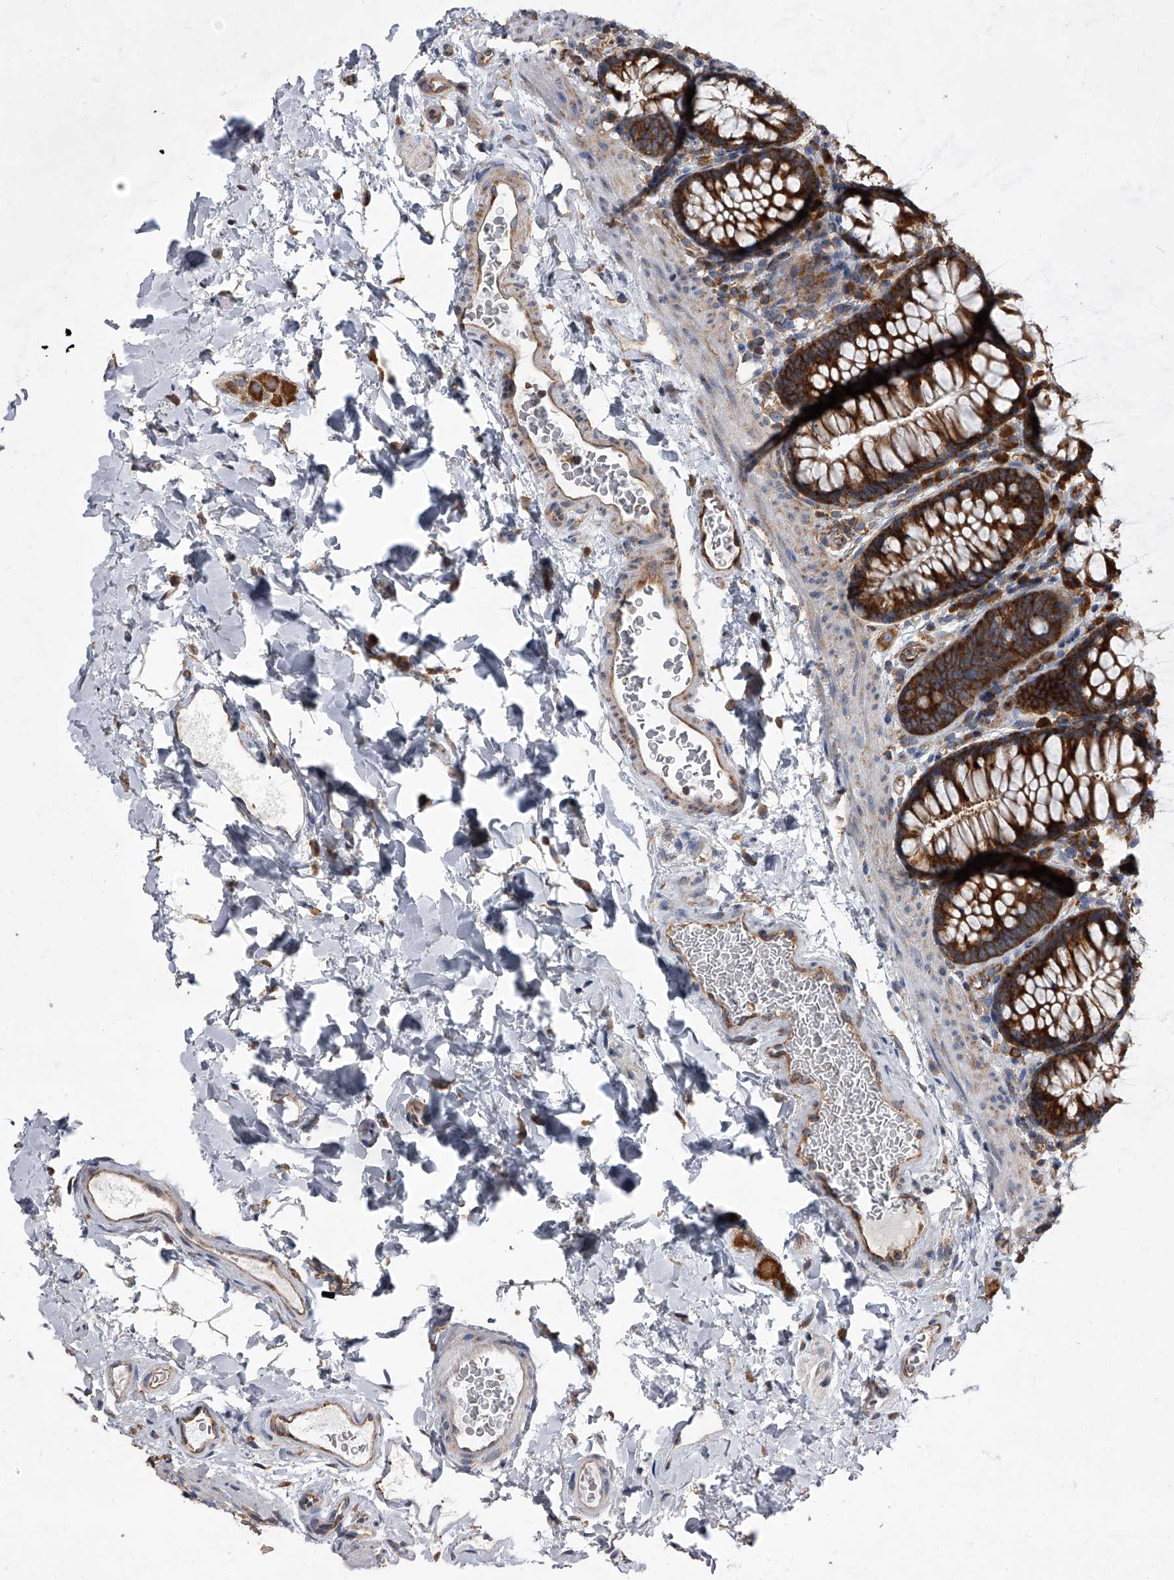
{"staining": {"intensity": "moderate", "quantity": ">75%", "location": "cytoplasmic/membranous"}, "tissue": "colon", "cell_type": "Endothelial cells", "image_type": "normal", "snomed": [{"axis": "morphology", "description": "Normal tissue, NOS"}, {"axis": "topography", "description": "Colon"}], "caption": "This histopathology image reveals benign colon stained with IHC to label a protein in brown. The cytoplasmic/membranous of endothelial cells show moderate positivity for the protein. Nuclei are counter-stained blue.", "gene": "EIF2S2", "patient": {"sex": "female", "age": 62}}